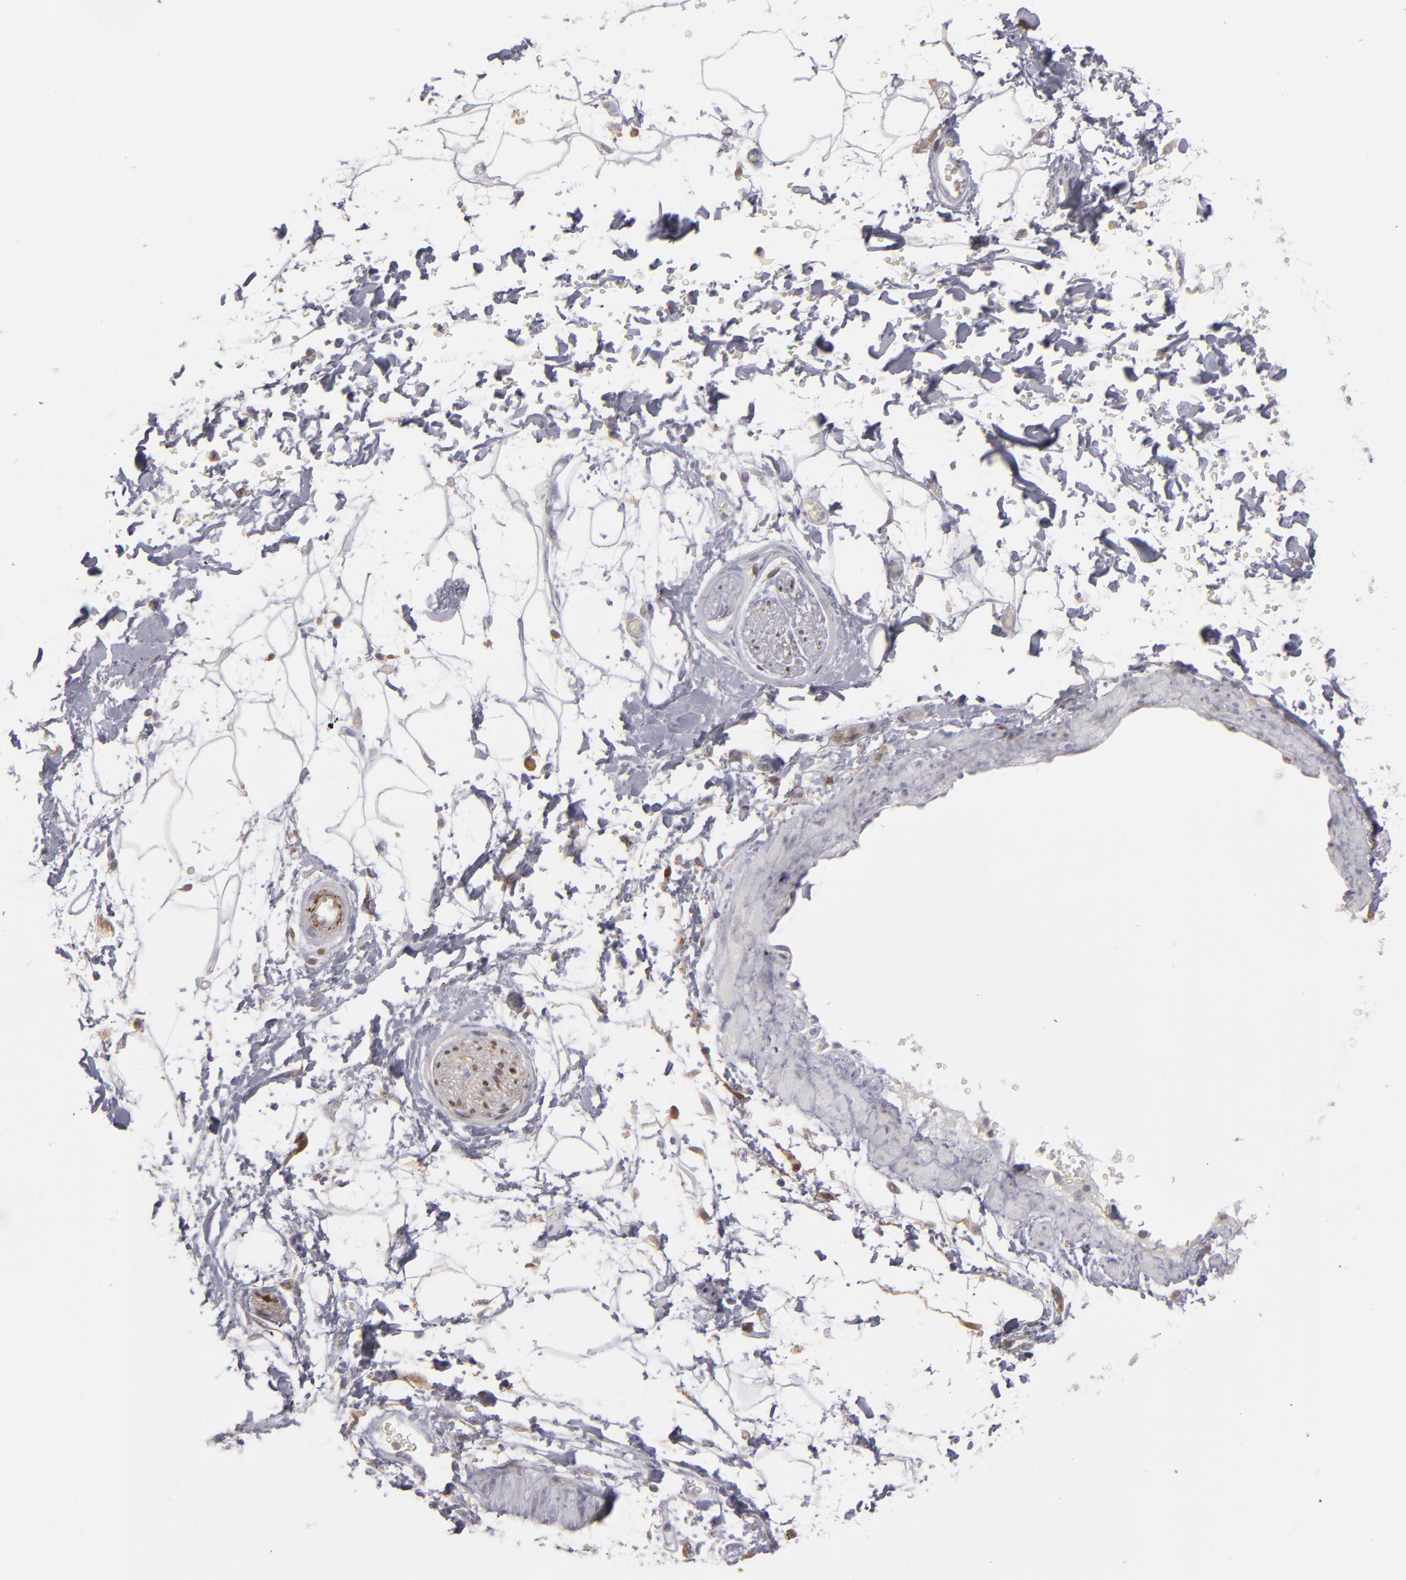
{"staining": {"intensity": "weak", "quantity": "<25%", "location": "none"}, "tissue": "adipose tissue", "cell_type": "Adipocytes", "image_type": "normal", "snomed": [{"axis": "morphology", "description": "Normal tissue, NOS"}, {"axis": "topography", "description": "Soft tissue"}], "caption": "DAB immunohistochemical staining of normal adipose tissue shows no significant positivity in adipocytes. The staining was performed using DAB (3,3'-diaminobenzidine) to visualize the protein expression in brown, while the nuclei were stained in blue with hematoxylin (Magnification: 20x).", "gene": "SEMA3G", "patient": {"sex": "male", "age": 72}}